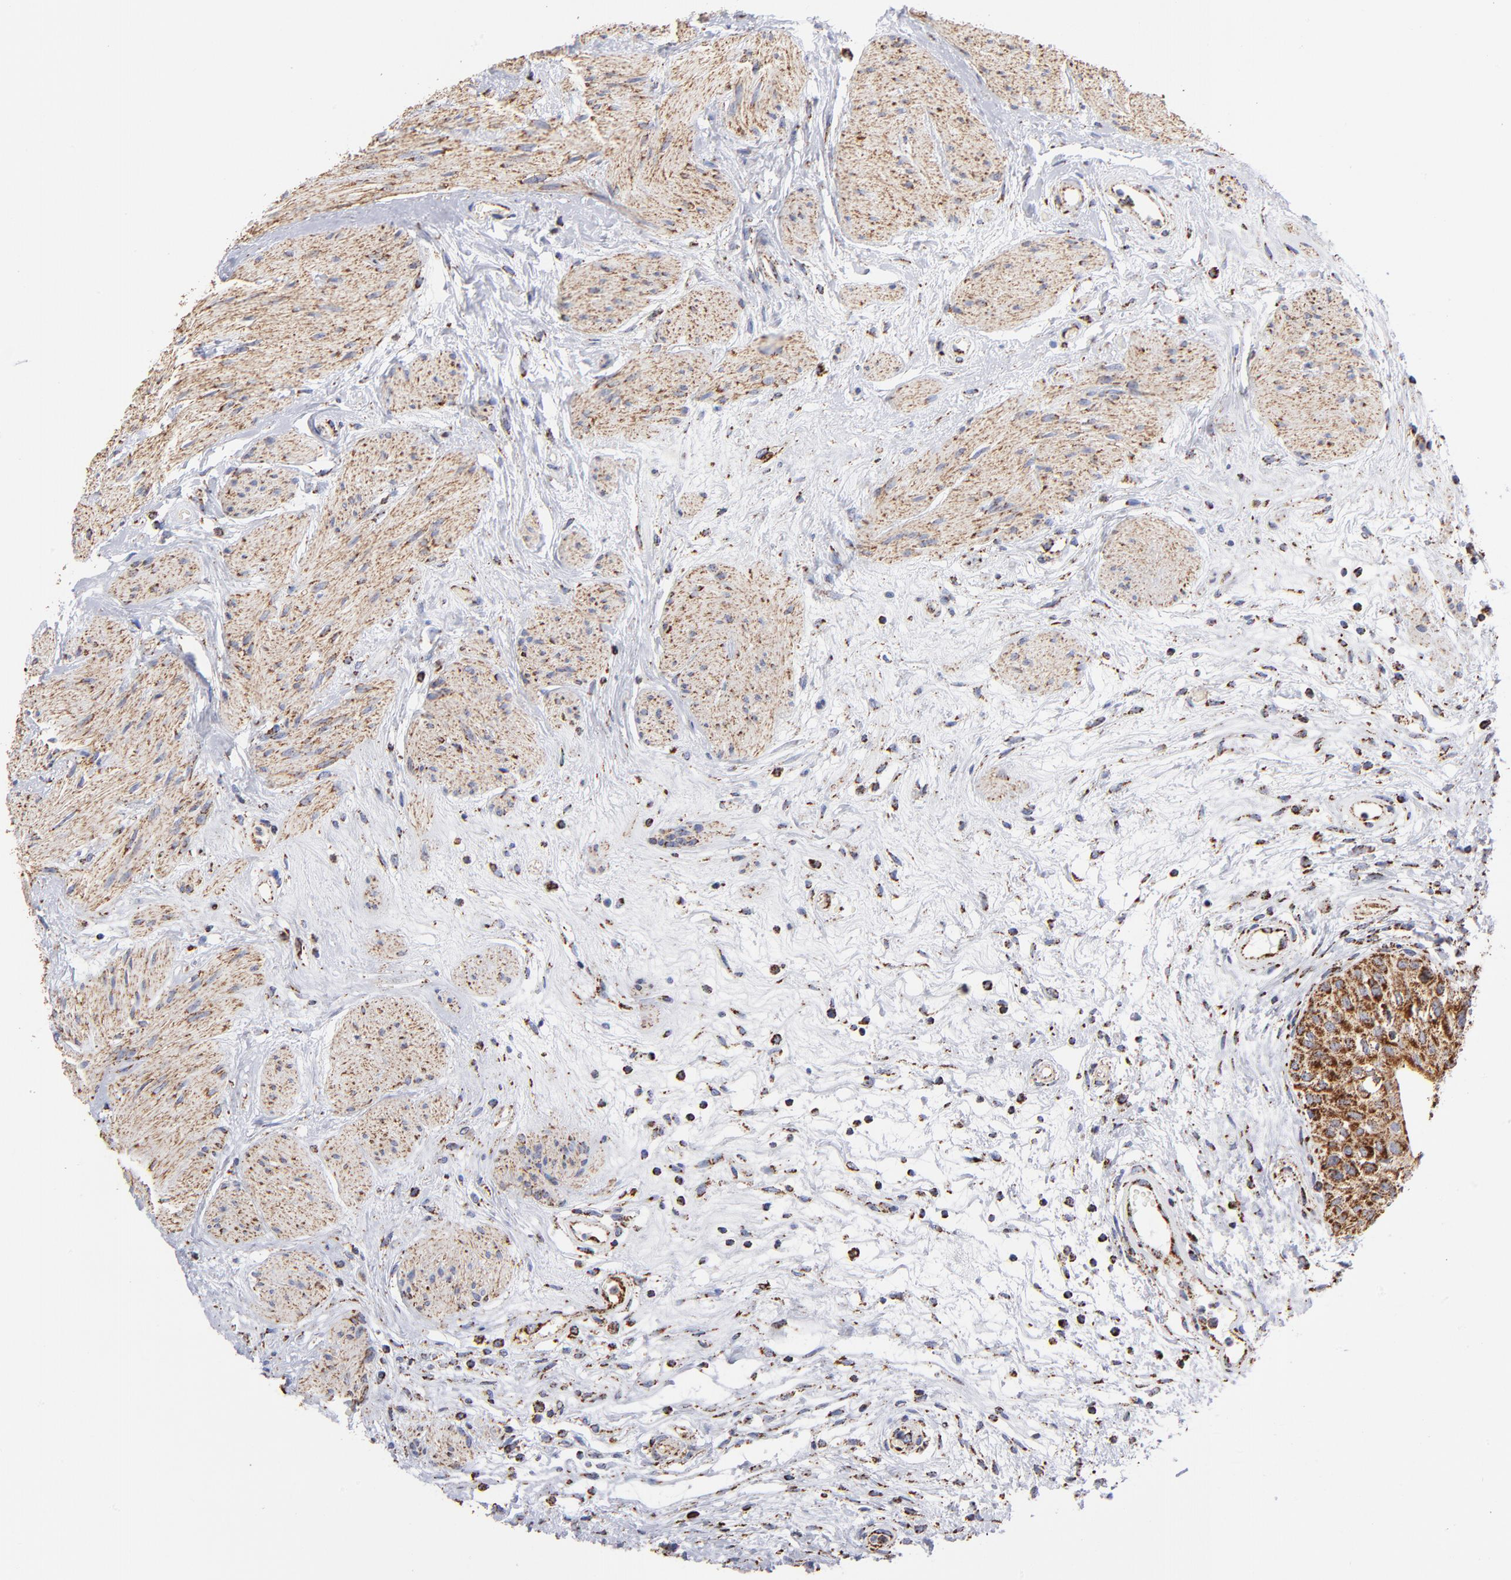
{"staining": {"intensity": "strong", "quantity": ">75%", "location": "cytoplasmic/membranous"}, "tissue": "urinary bladder", "cell_type": "Urothelial cells", "image_type": "normal", "snomed": [{"axis": "morphology", "description": "Normal tissue, NOS"}, {"axis": "topography", "description": "Urinary bladder"}], "caption": "Strong cytoplasmic/membranous expression is seen in about >75% of urothelial cells in unremarkable urinary bladder.", "gene": "PHB1", "patient": {"sex": "female", "age": 55}}